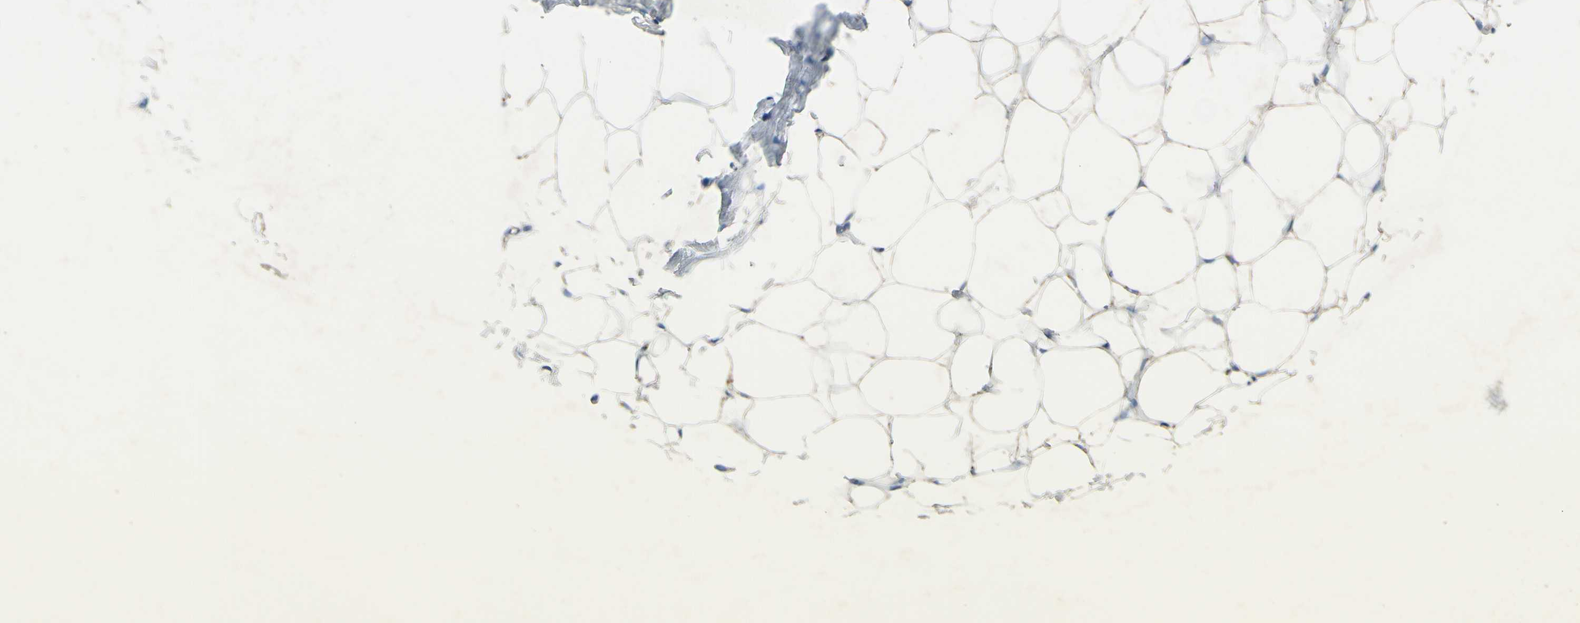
{"staining": {"intensity": "weak", "quantity": ">75%", "location": "cytoplasmic/membranous"}, "tissue": "adipose tissue", "cell_type": "Adipocytes", "image_type": "normal", "snomed": [{"axis": "morphology", "description": "Normal tissue, NOS"}, {"axis": "topography", "description": "Breast"}, {"axis": "topography", "description": "Adipose tissue"}], "caption": "Adipose tissue stained with immunohistochemistry exhibits weak cytoplasmic/membranous staining in about >75% of adipocytes. (Brightfield microscopy of DAB IHC at high magnification).", "gene": "OXCT1", "patient": {"sex": "female", "age": 25}}